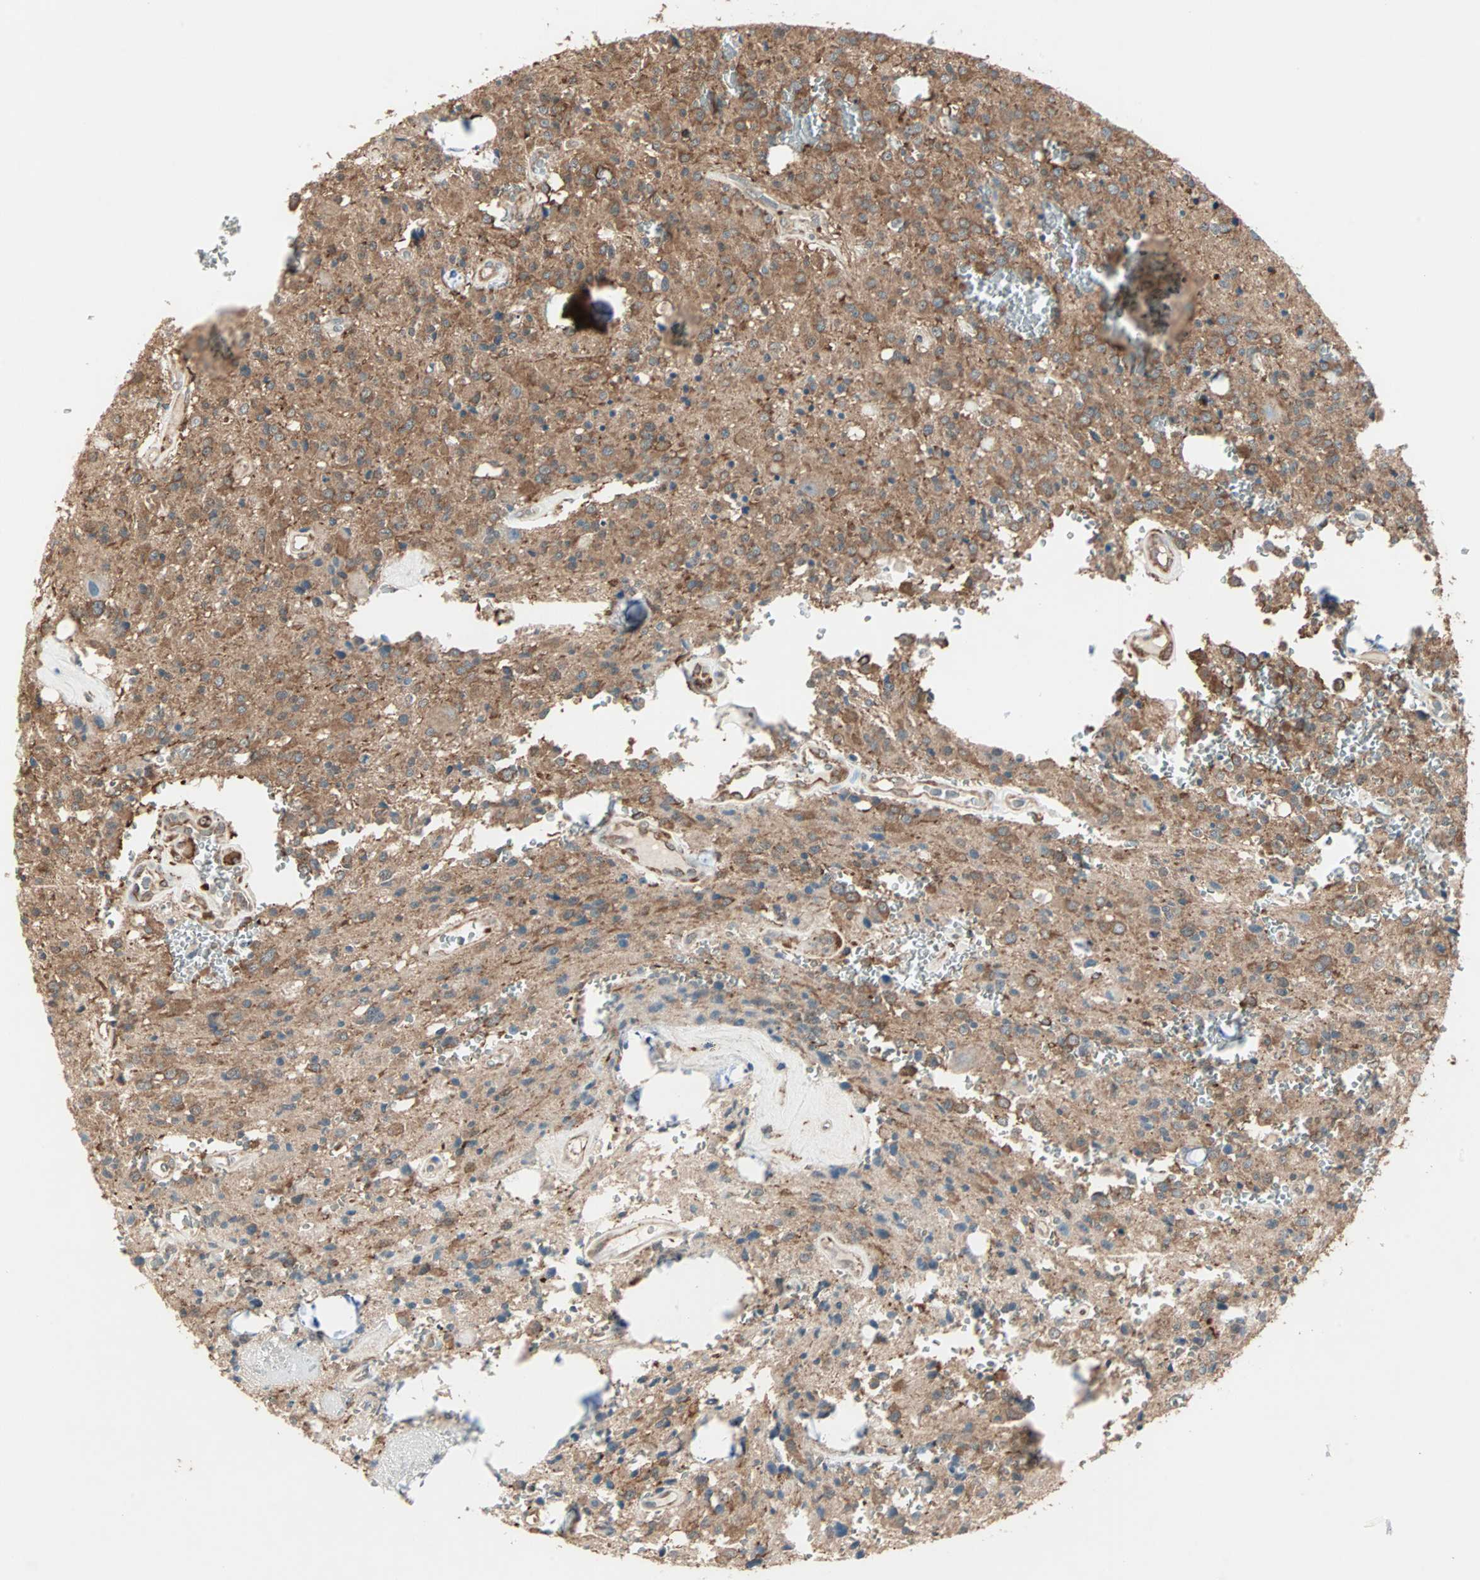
{"staining": {"intensity": "moderate", "quantity": ">75%", "location": "cytoplasmic/membranous"}, "tissue": "glioma", "cell_type": "Tumor cells", "image_type": "cancer", "snomed": [{"axis": "morphology", "description": "Glioma, malignant, Low grade"}, {"axis": "topography", "description": "Brain"}], "caption": "A high-resolution image shows immunohistochemistry (IHC) staining of glioma, which displays moderate cytoplasmic/membranous positivity in about >75% of tumor cells. (Brightfield microscopy of DAB IHC at high magnification).", "gene": "MMP3", "patient": {"sex": "male", "age": 58}}